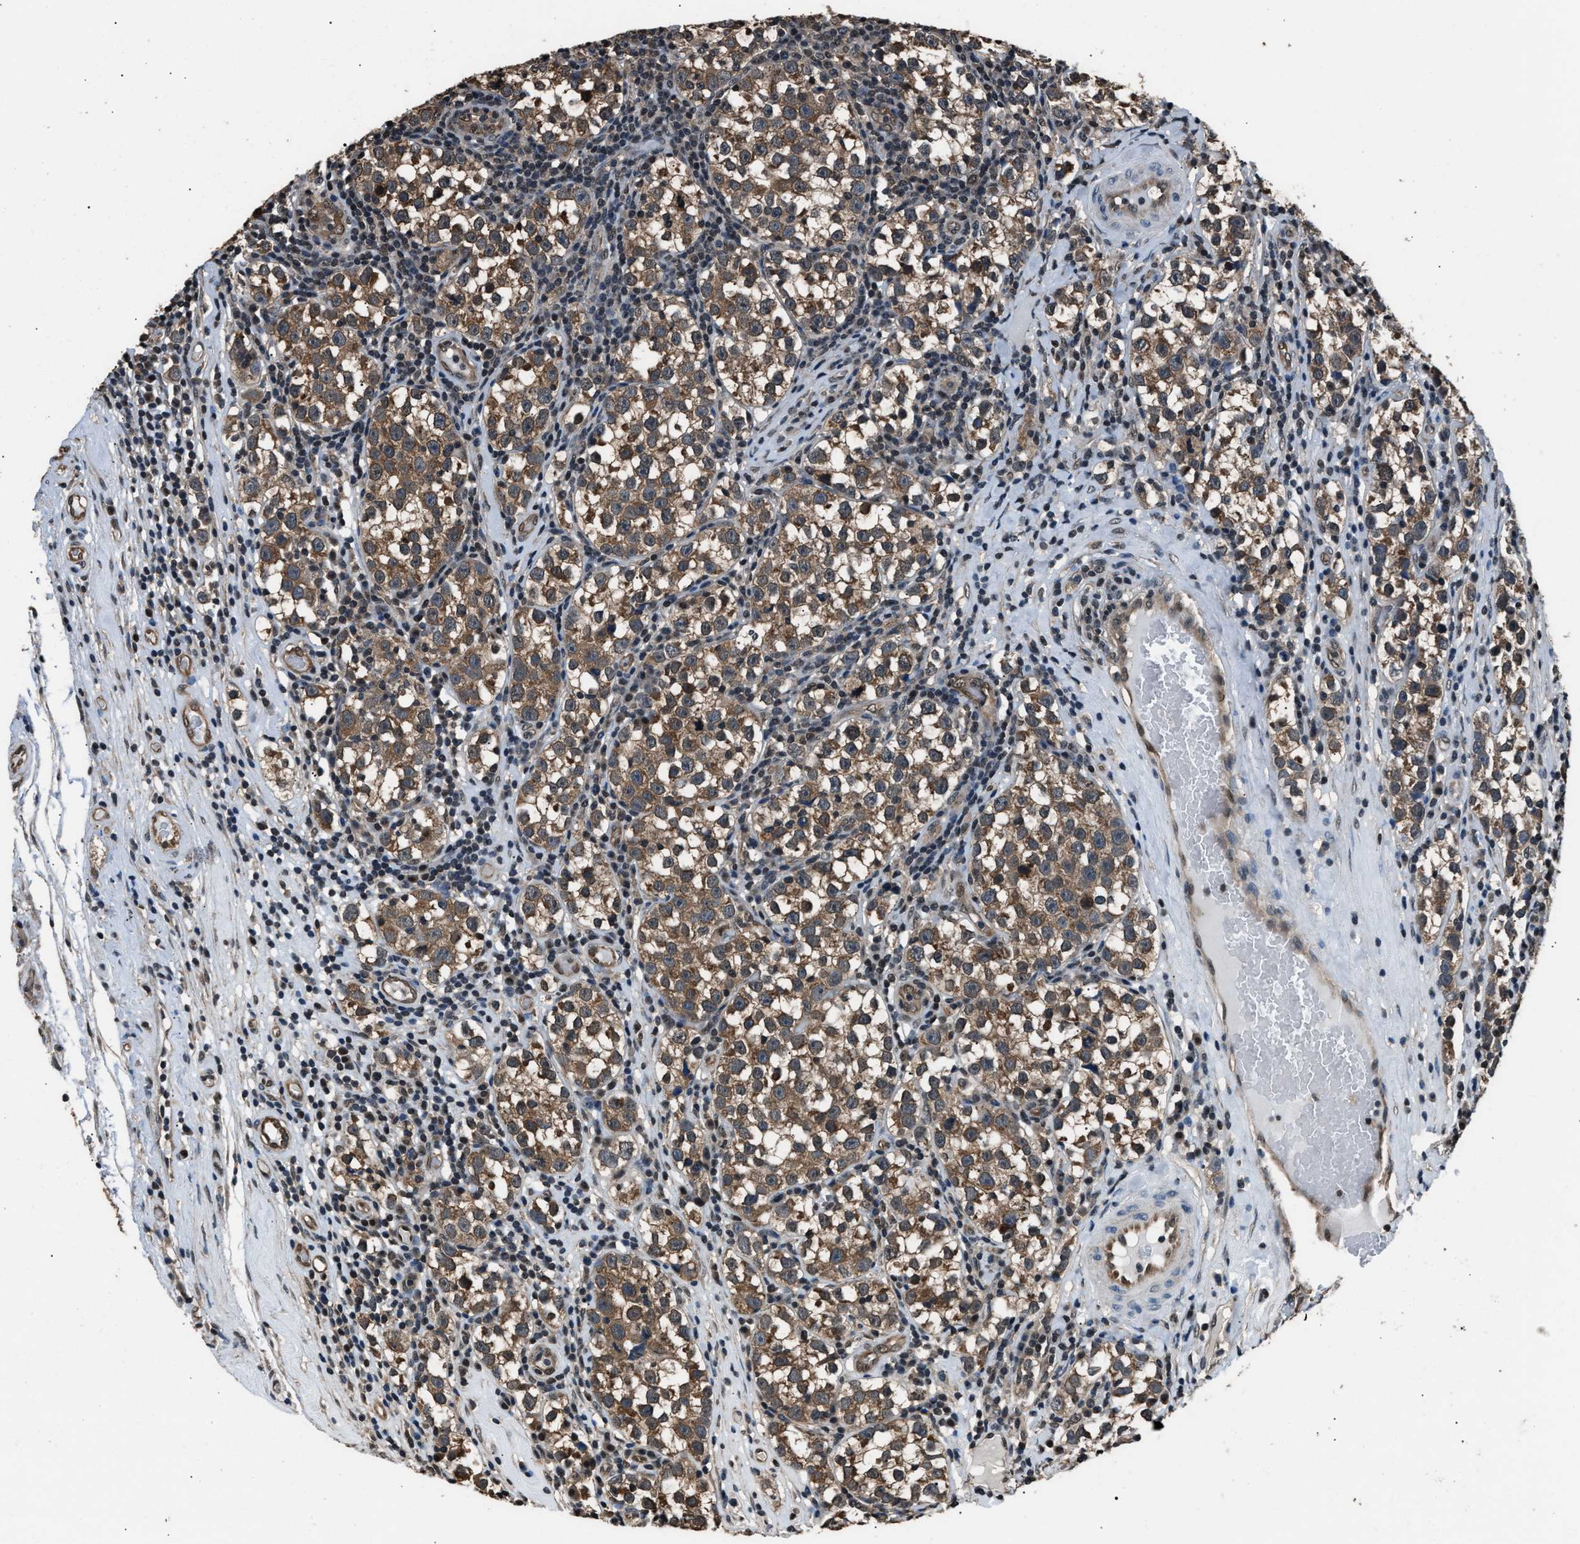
{"staining": {"intensity": "moderate", "quantity": ">75%", "location": "cytoplasmic/membranous"}, "tissue": "testis cancer", "cell_type": "Tumor cells", "image_type": "cancer", "snomed": [{"axis": "morphology", "description": "Normal tissue, NOS"}, {"axis": "morphology", "description": "Seminoma, NOS"}, {"axis": "topography", "description": "Testis"}], "caption": "An immunohistochemistry (IHC) image of neoplastic tissue is shown. Protein staining in brown shows moderate cytoplasmic/membranous positivity in testis seminoma within tumor cells.", "gene": "DFFA", "patient": {"sex": "male", "age": 43}}